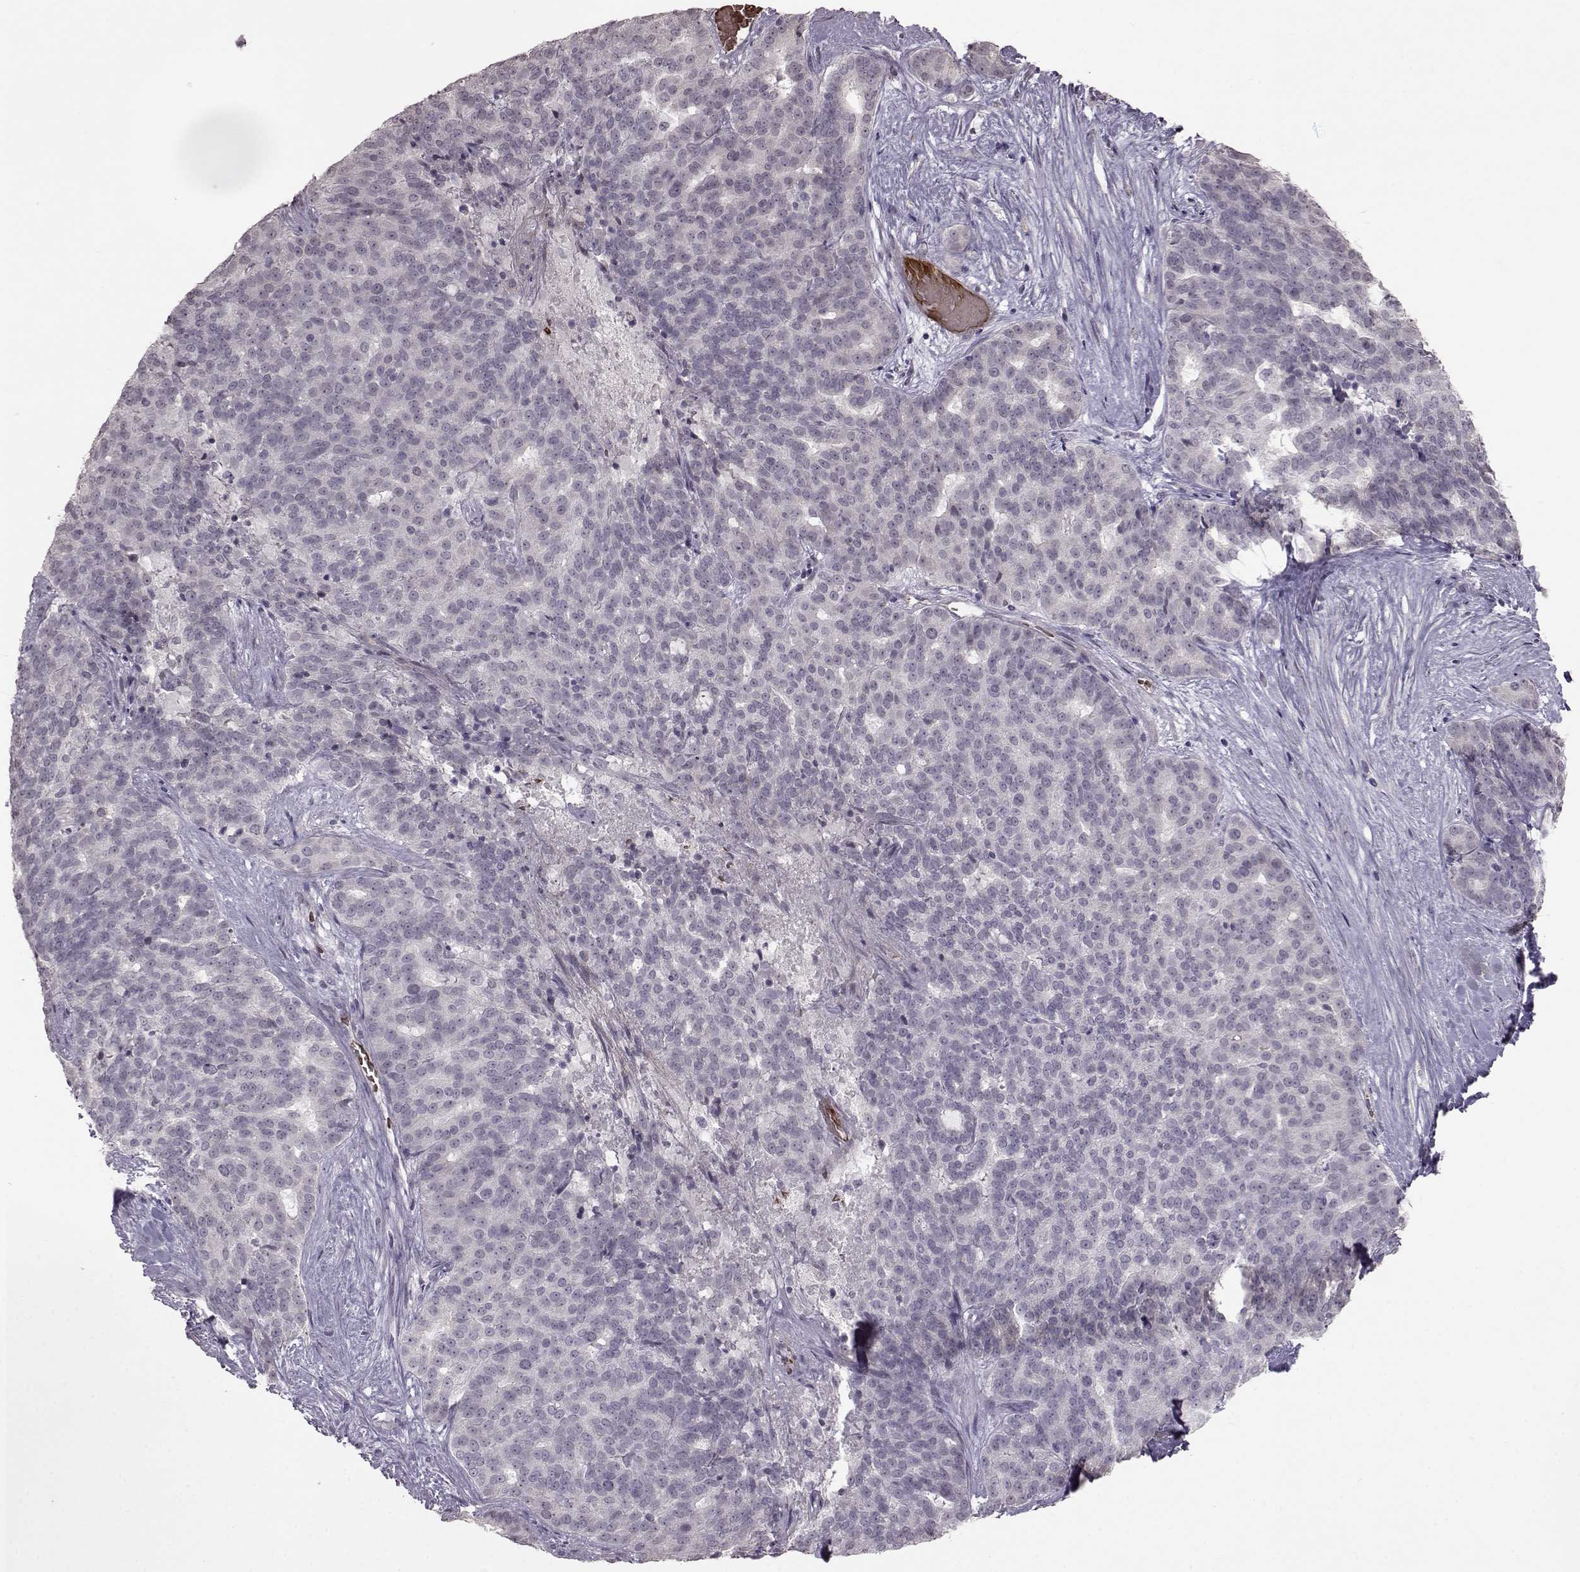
{"staining": {"intensity": "negative", "quantity": "none", "location": "none"}, "tissue": "liver cancer", "cell_type": "Tumor cells", "image_type": "cancer", "snomed": [{"axis": "morphology", "description": "Cholangiocarcinoma"}, {"axis": "topography", "description": "Liver"}], "caption": "Tumor cells are negative for brown protein staining in cholangiocarcinoma (liver).", "gene": "PROP1", "patient": {"sex": "female", "age": 47}}